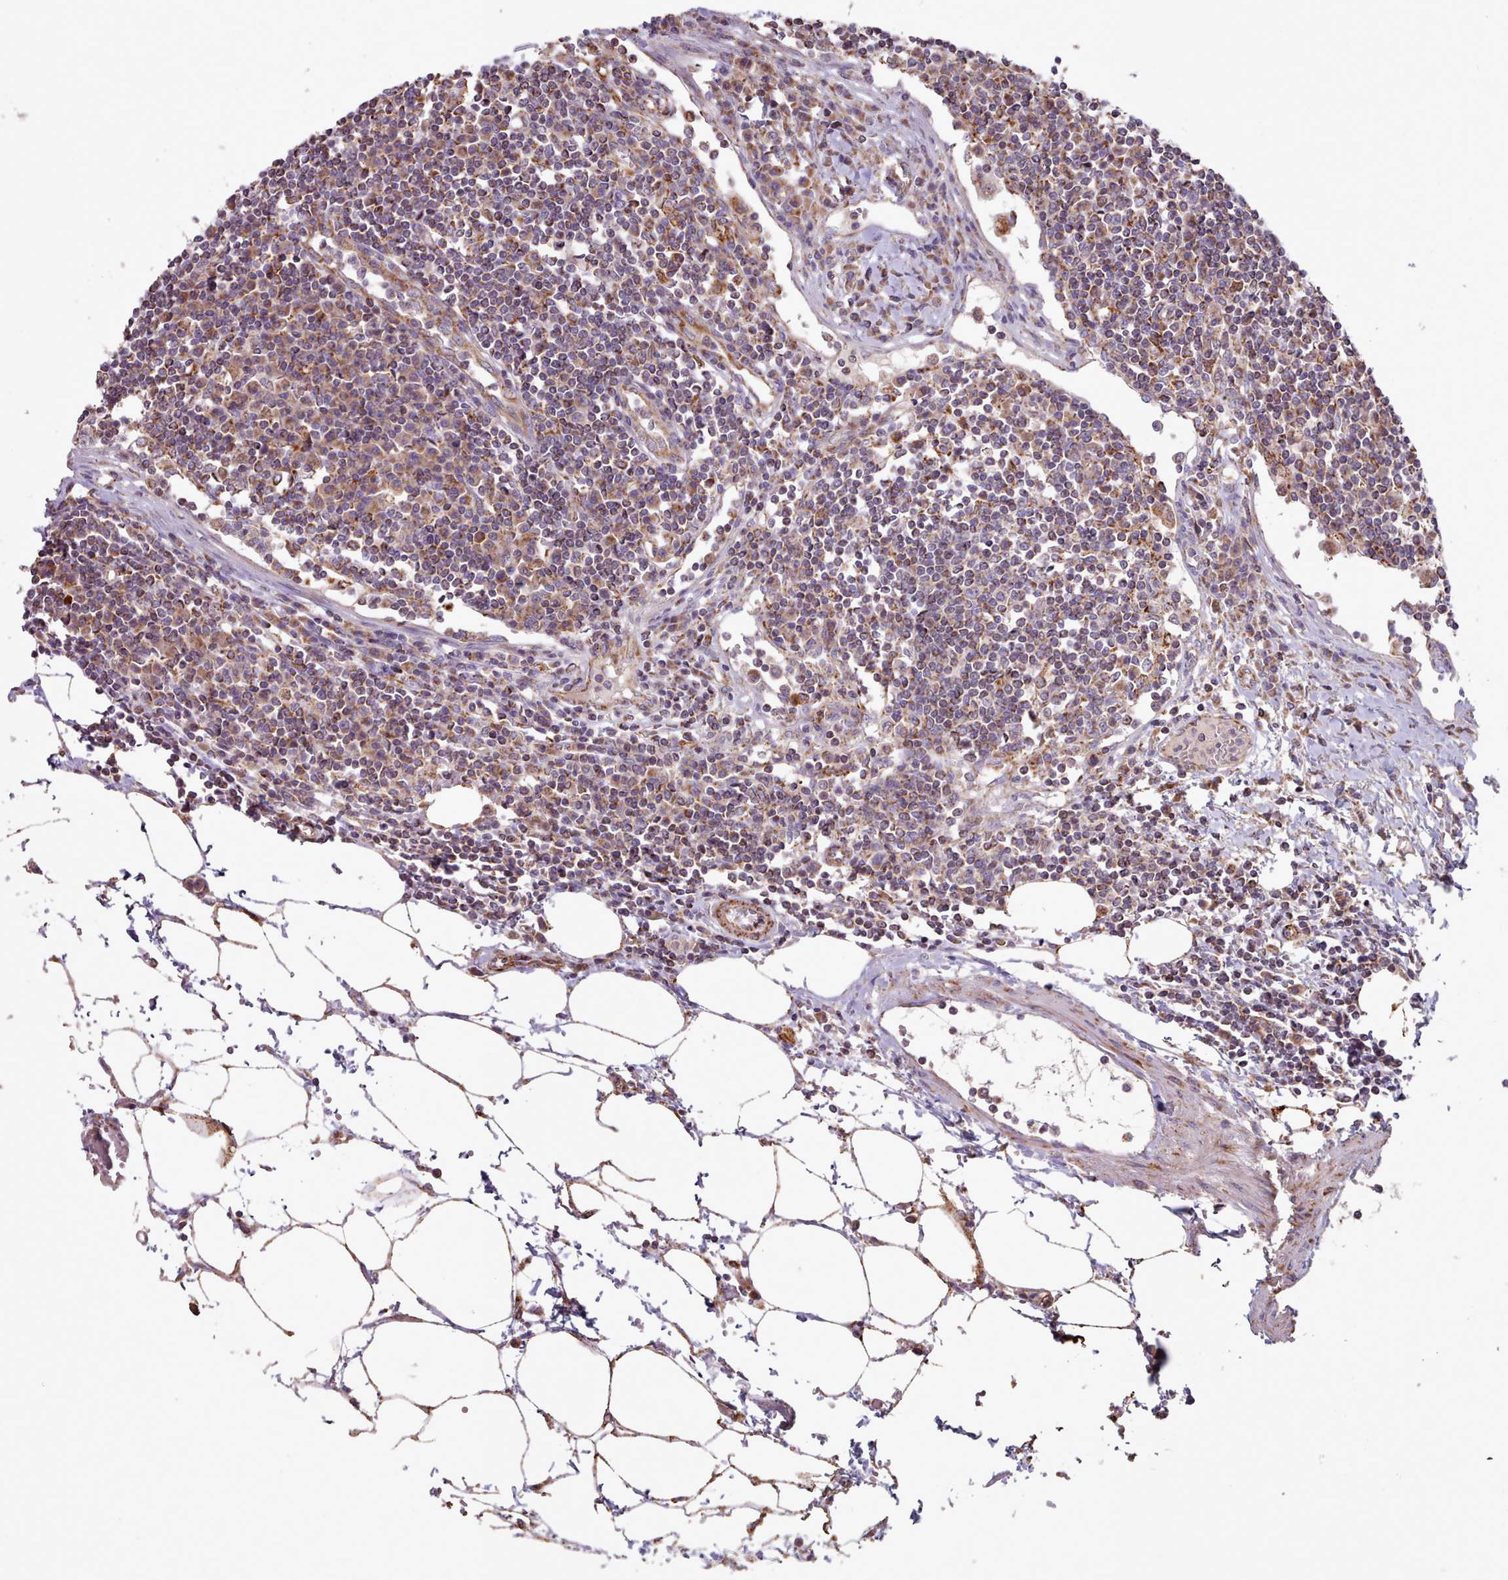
{"staining": {"intensity": "moderate", "quantity": "<25%", "location": "cytoplasmic/membranous"}, "tissue": "lymph node", "cell_type": "Germinal center cells", "image_type": "normal", "snomed": [{"axis": "morphology", "description": "Adenocarcinoma, NOS"}, {"axis": "topography", "description": "Lymph node"}], "caption": "Germinal center cells reveal low levels of moderate cytoplasmic/membranous expression in approximately <25% of cells in normal lymph node.", "gene": "HSDL2", "patient": {"sex": "female", "age": 62}}